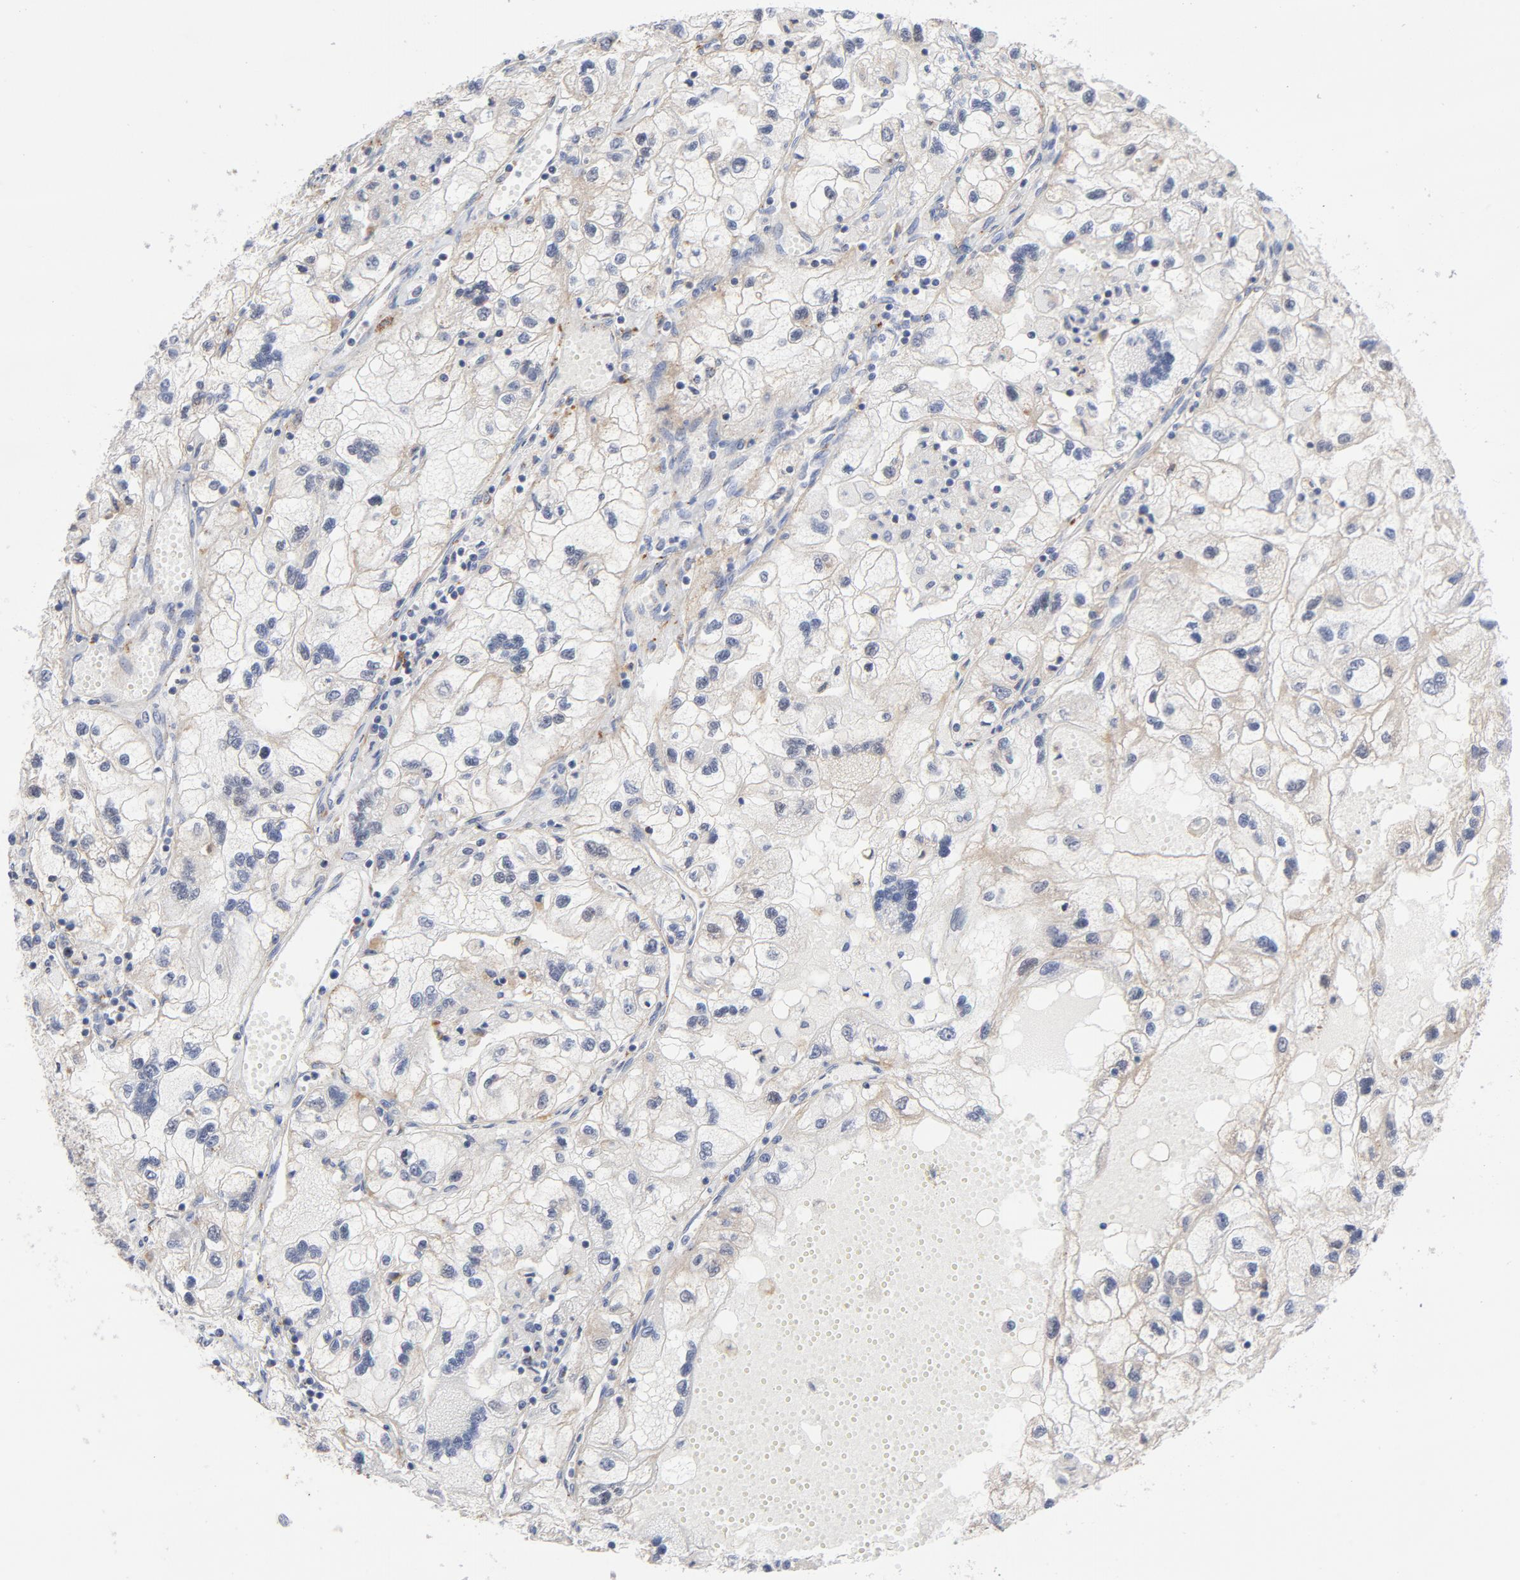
{"staining": {"intensity": "negative", "quantity": "none", "location": "none"}, "tissue": "renal cancer", "cell_type": "Tumor cells", "image_type": "cancer", "snomed": [{"axis": "morphology", "description": "Normal tissue, NOS"}, {"axis": "morphology", "description": "Adenocarcinoma, NOS"}, {"axis": "topography", "description": "Kidney"}], "caption": "High power microscopy micrograph of an immunohistochemistry (IHC) photomicrograph of adenocarcinoma (renal), revealing no significant staining in tumor cells.", "gene": "AKT2", "patient": {"sex": "male", "age": 71}}